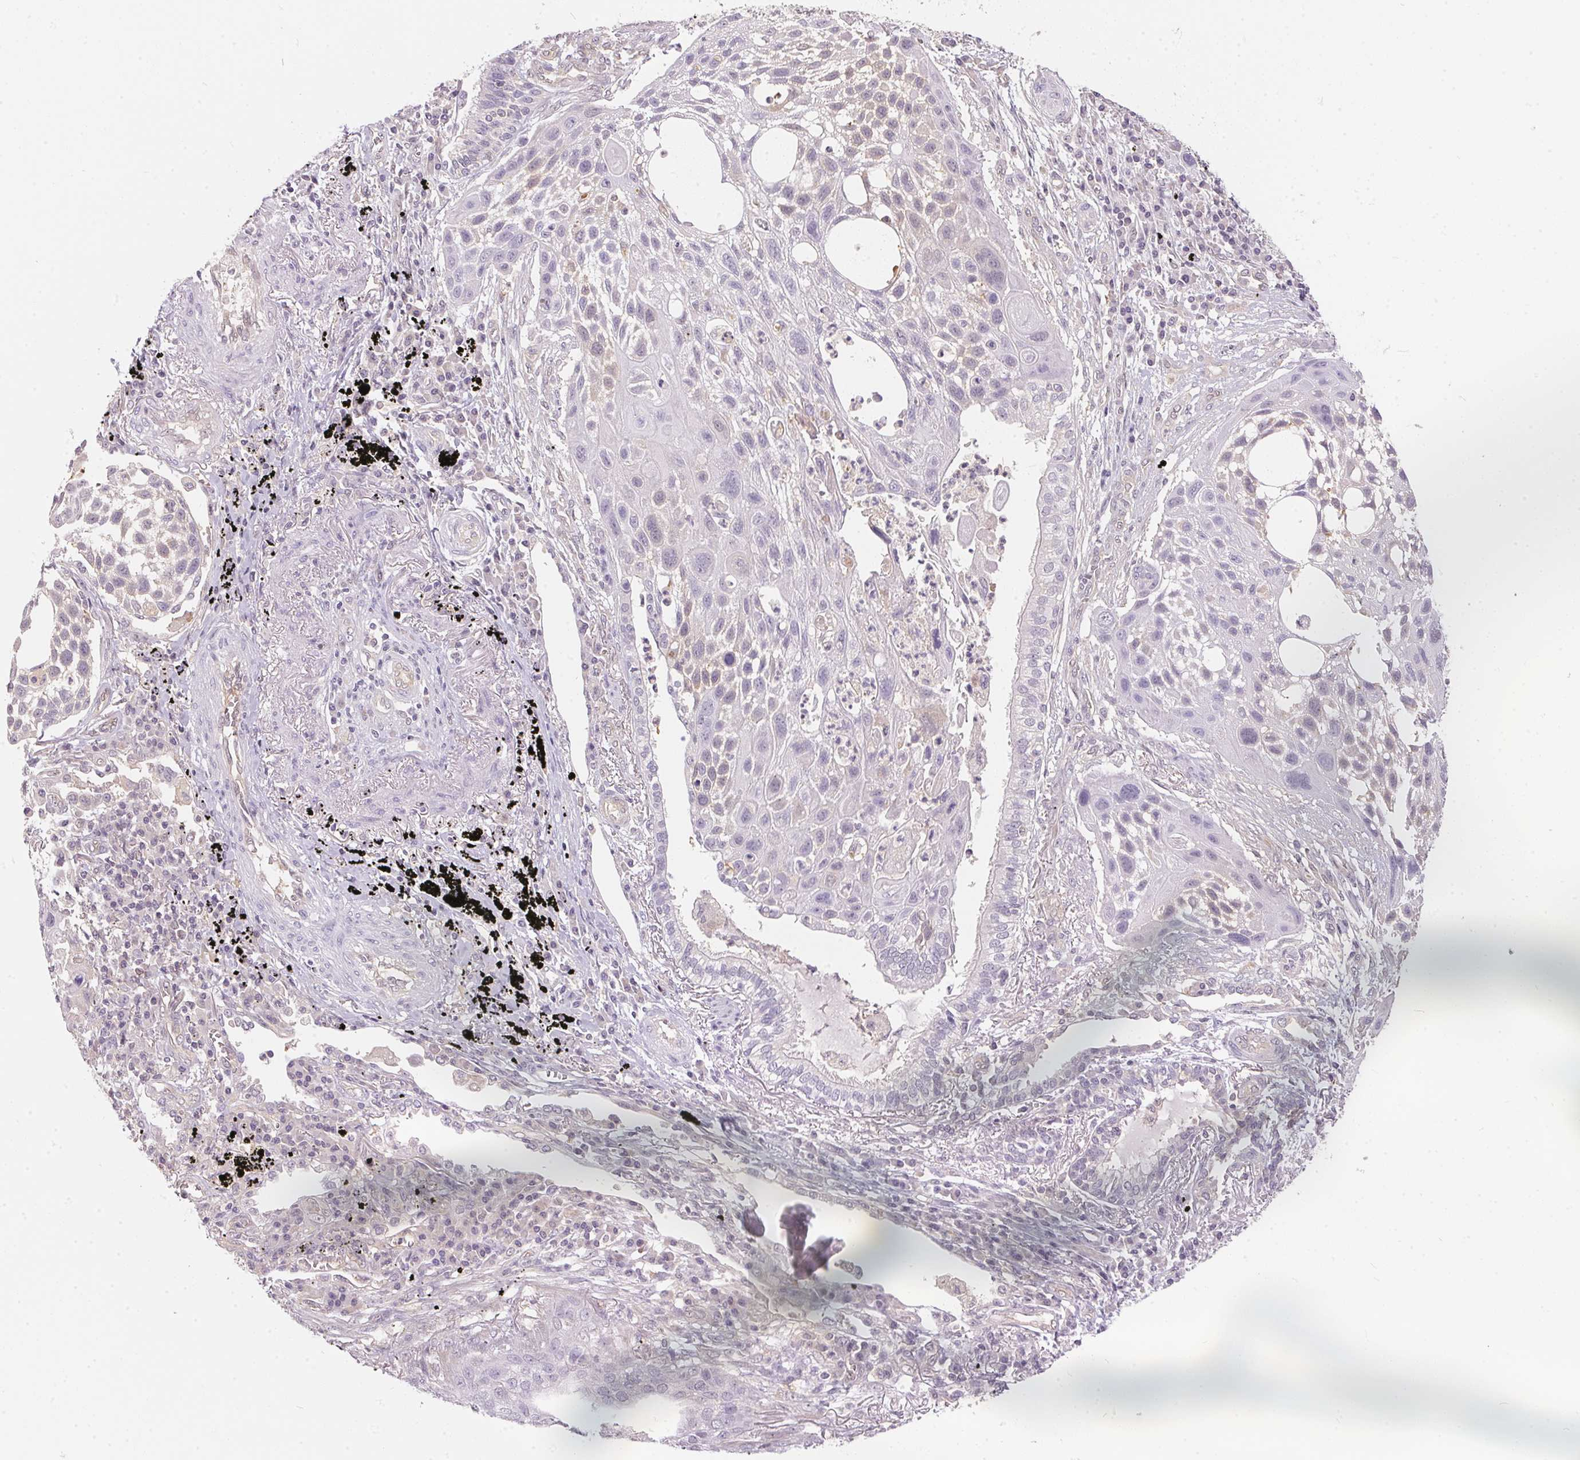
{"staining": {"intensity": "weak", "quantity": "<25%", "location": "cytoplasmic/membranous"}, "tissue": "lung cancer", "cell_type": "Tumor cells", "image_type": "cancer", "snomed": [{"axis": "morphology", "description": "Squamous cell carcinoma, NOS"}, {"axis": "topography", "description": "Lung"}], "caption": "The IHC micrograph has no significant positivity in tumor cells of lung cancer (squamous cell carcinoma) tissue. (DAB (3,3'-diaminobenzidine) immunohistochemistry with hematoxylin counter stain).", "gene": "BLMH", "patient": {"sex": "male", "age": 78}}